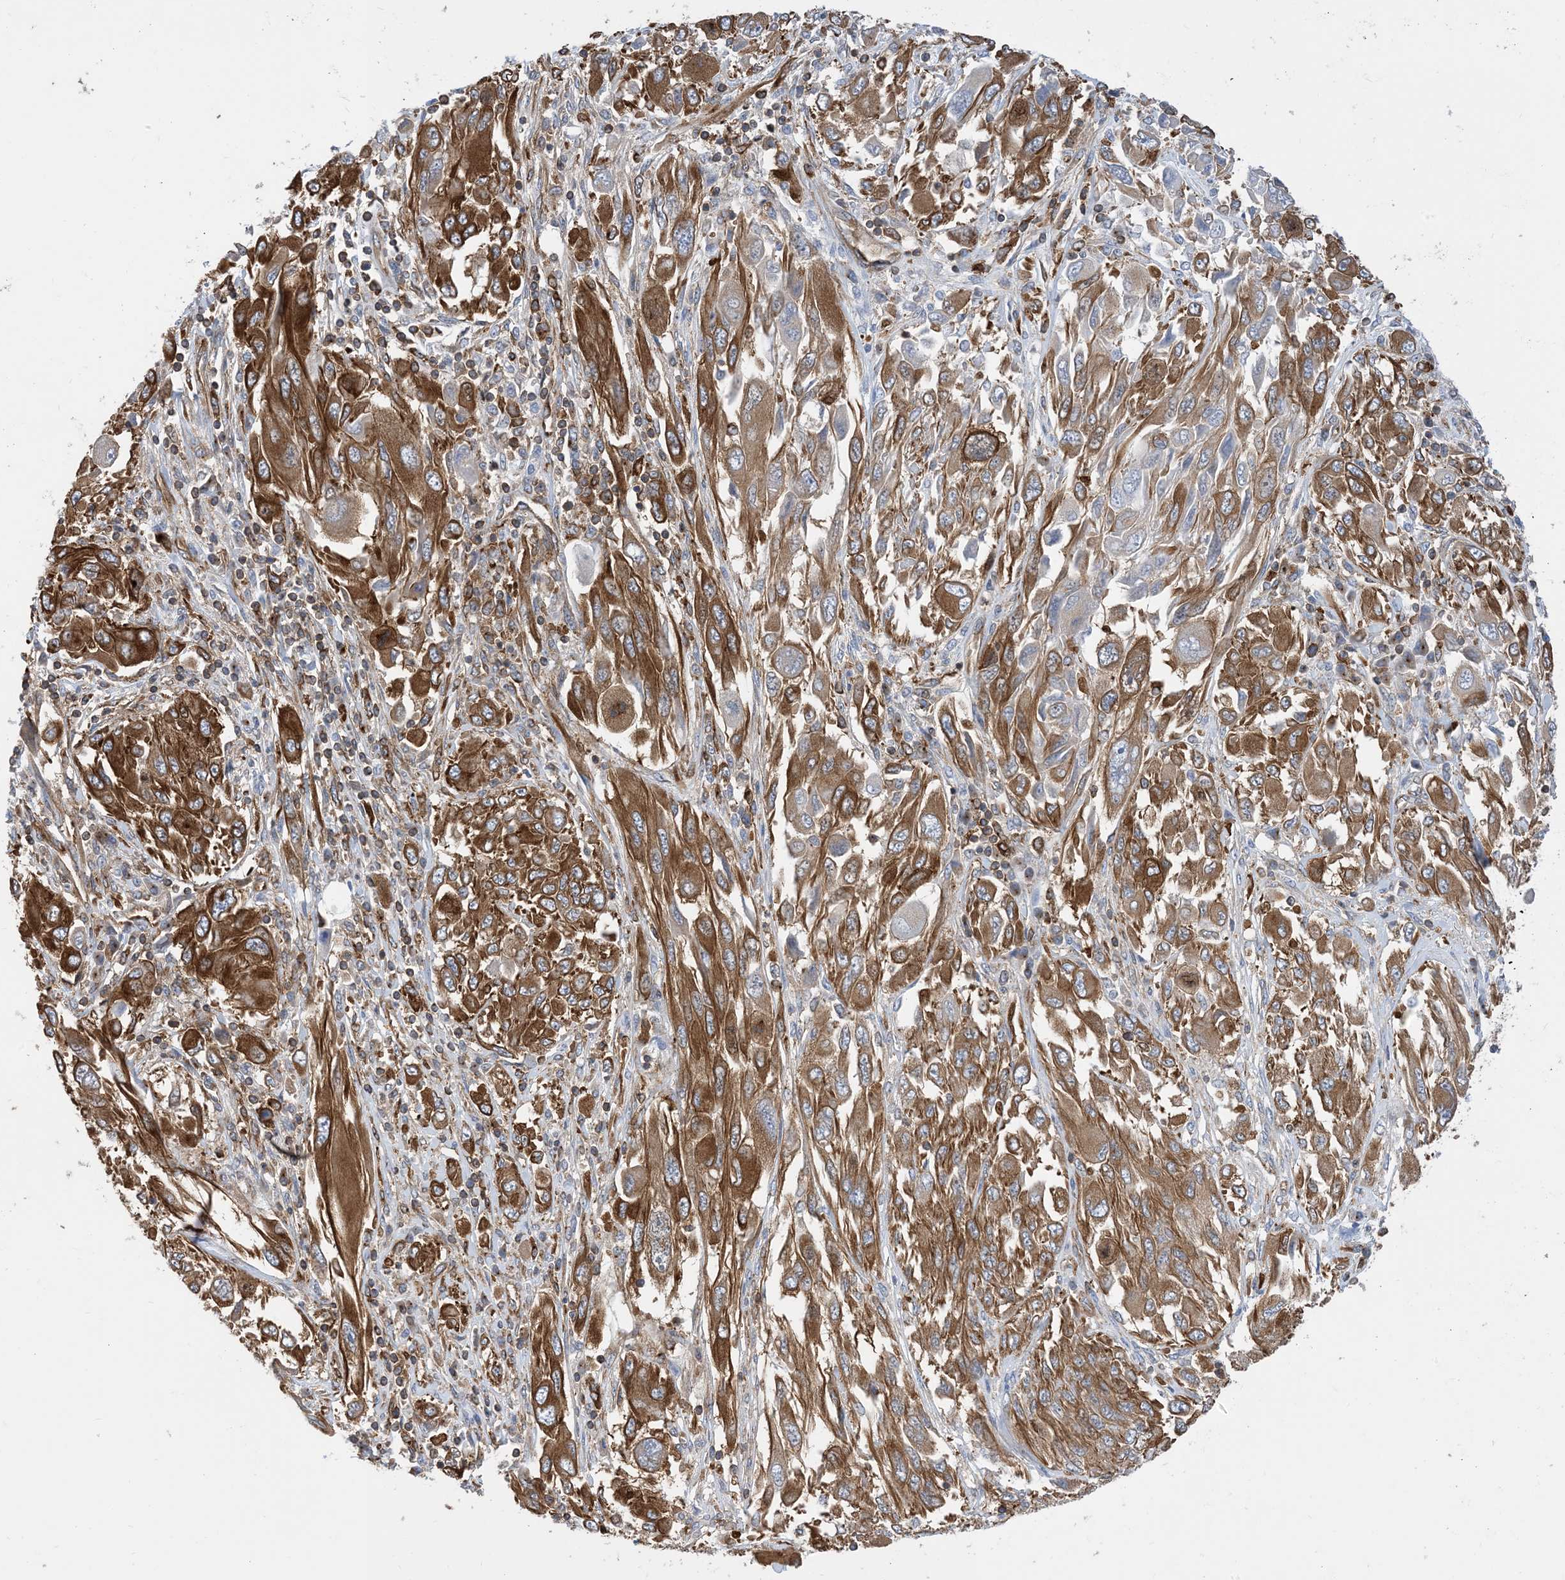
{"staining": {"intensity": "moderate", "quantity": ">75%", "location": "cytoplasmic/membranous"}, "tissue": "melanoma", "cell_type": "Tumor cells", "image_type": "cancer", "snomed": [{"axis": "morphology", "description": "Malignant melanoma, NOS"}, {"axis": "topography", "description": "Skin"}], "caption": "This photomicrograph displays immunohistochemistry (IHC) staining of malignant melanoma, with medium moderate cytoplasmic/membranous expression in approximately >75% of tumor cells.", "gene": "DYNC1LI1", "patient": {"sex": "female", "age": 91}}